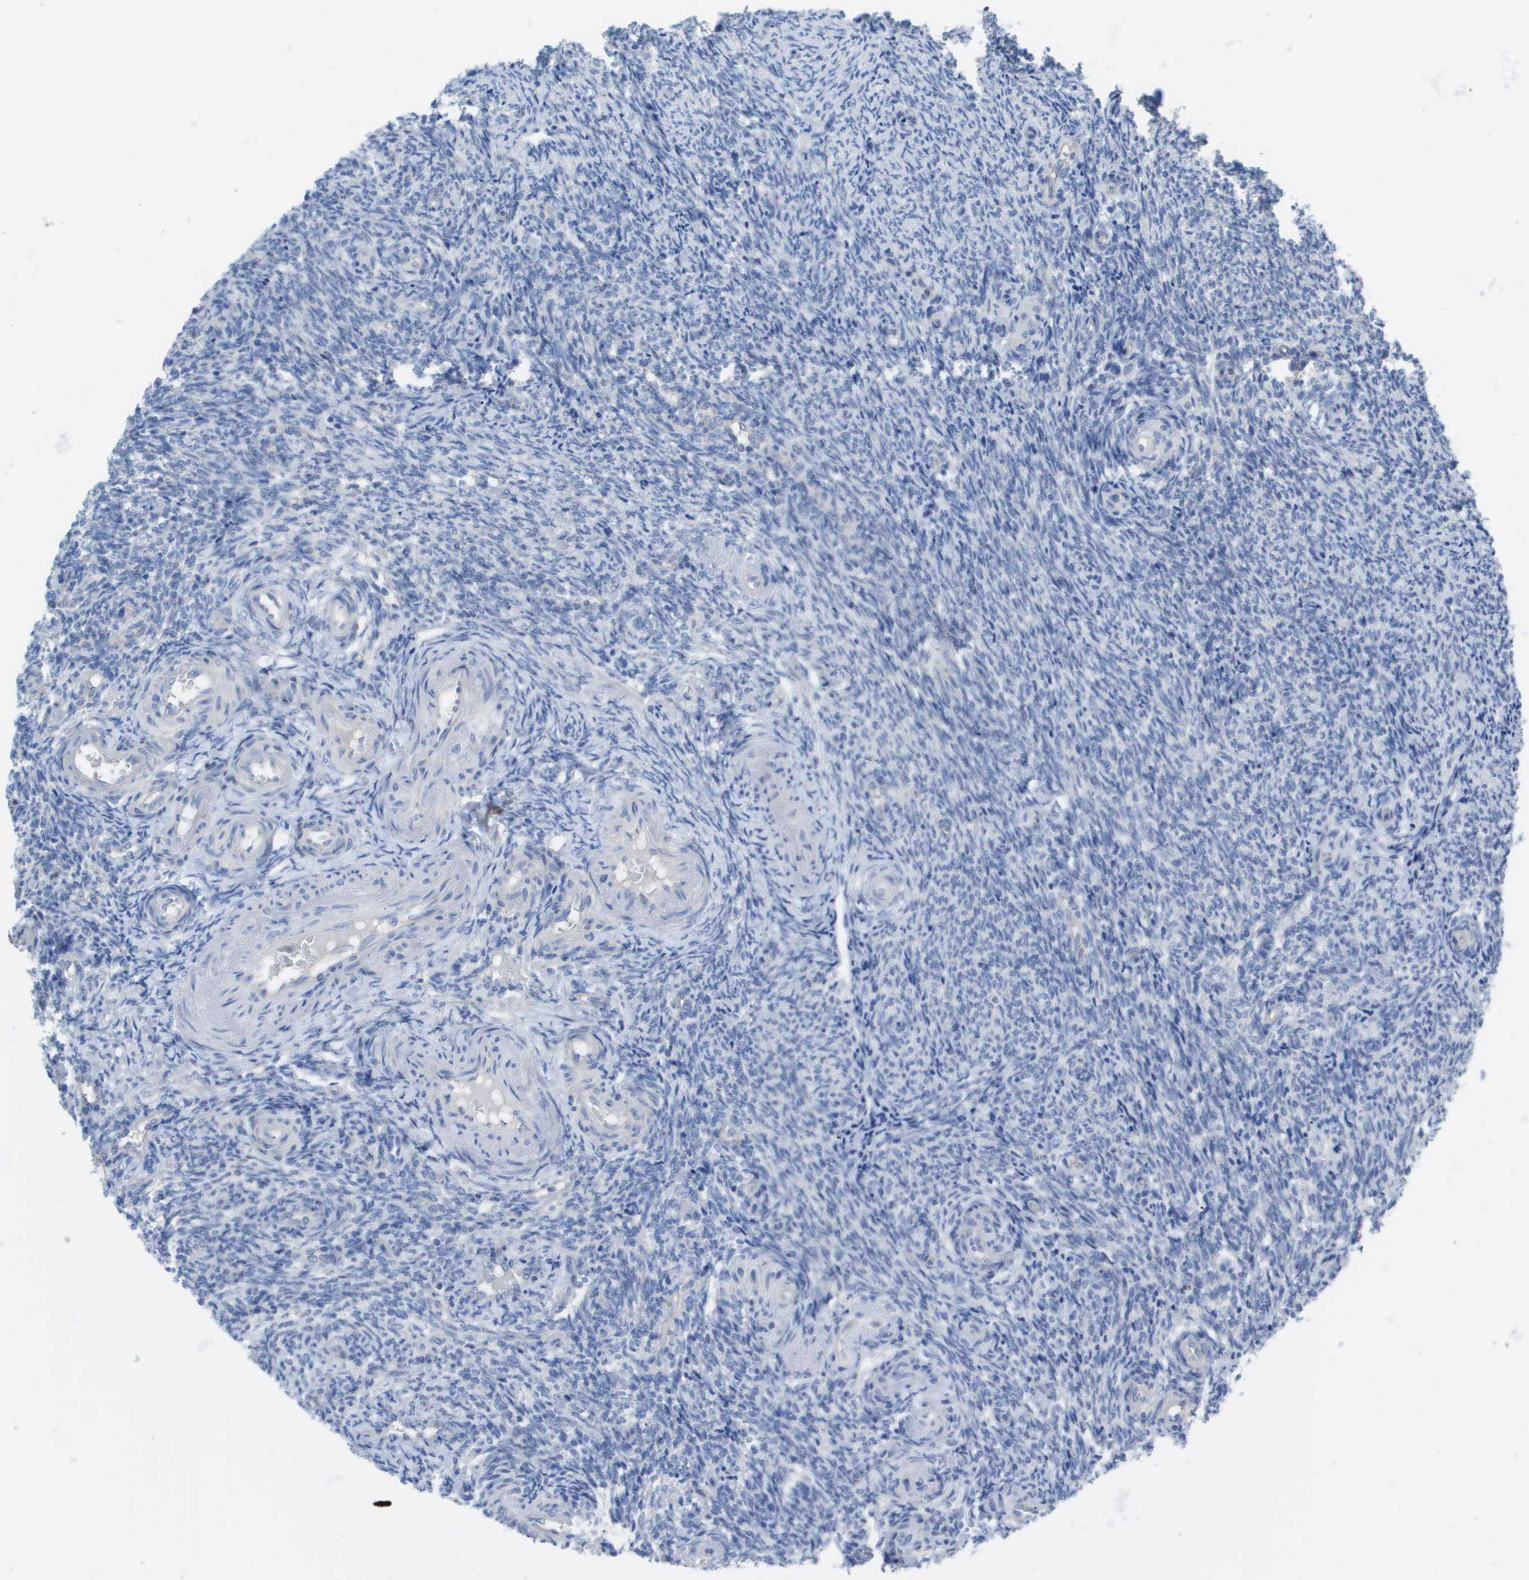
{"staining": {"intensity": "negative", "quantity": "none", "location": "none"}, "tissue": "ovary", "cell_type": "Ovarian stroma cells", "image_type": "normal", "snomed": [{"axis": "morphology", "description": "Normal tissue, NOS"}, {"axis": "topography", "description": "Ovary"}], "caption": "A micrograph of ovary stained for a protein displays no brown staining in ovarian stroma cells. (DAB (3,3'-diaminobenzidine) IHC with hematoxylin counter stain).", "gene": "MYL3", "patient": {"sex": "female", "age": 41}}